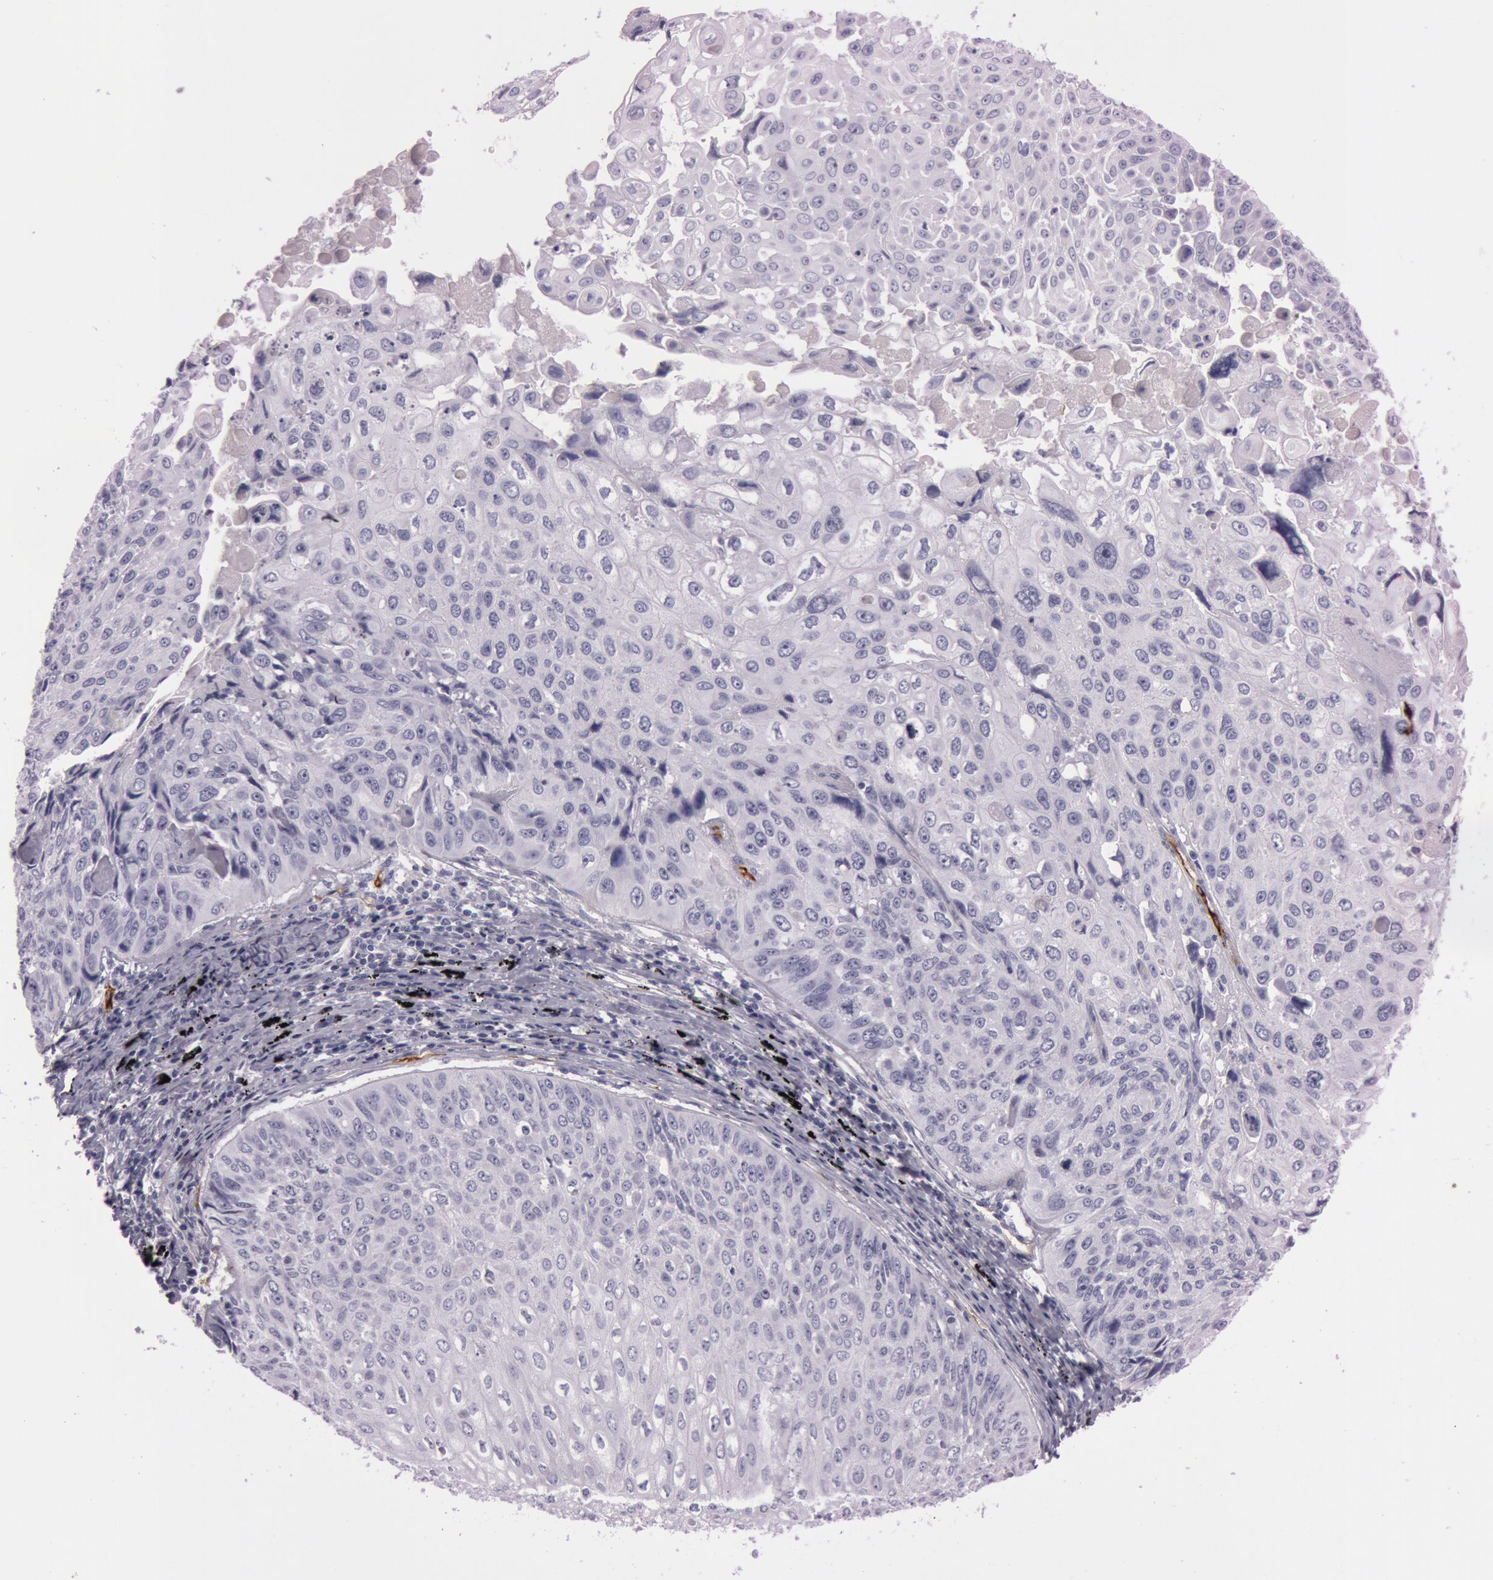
{"staining": {"intensity": "negative", "quantity": "none", "location": "none"}, "tissue": "lung cancer", "cell_type": "Tumor cells", "image_type": "cancer", "snomed": [{"axis": "morphology", "description": "Adenocarcinoma, NOS"}, {"axis": "topography", "description": "Lung"}], "caption": "Human lung adenocarcinoma stained for a protein using immunohistochemistry (IHC) demonstrates no positivity in tumor cells.", "gene": "FOLH1", "patient": {"sex": "male", "age": 60}}